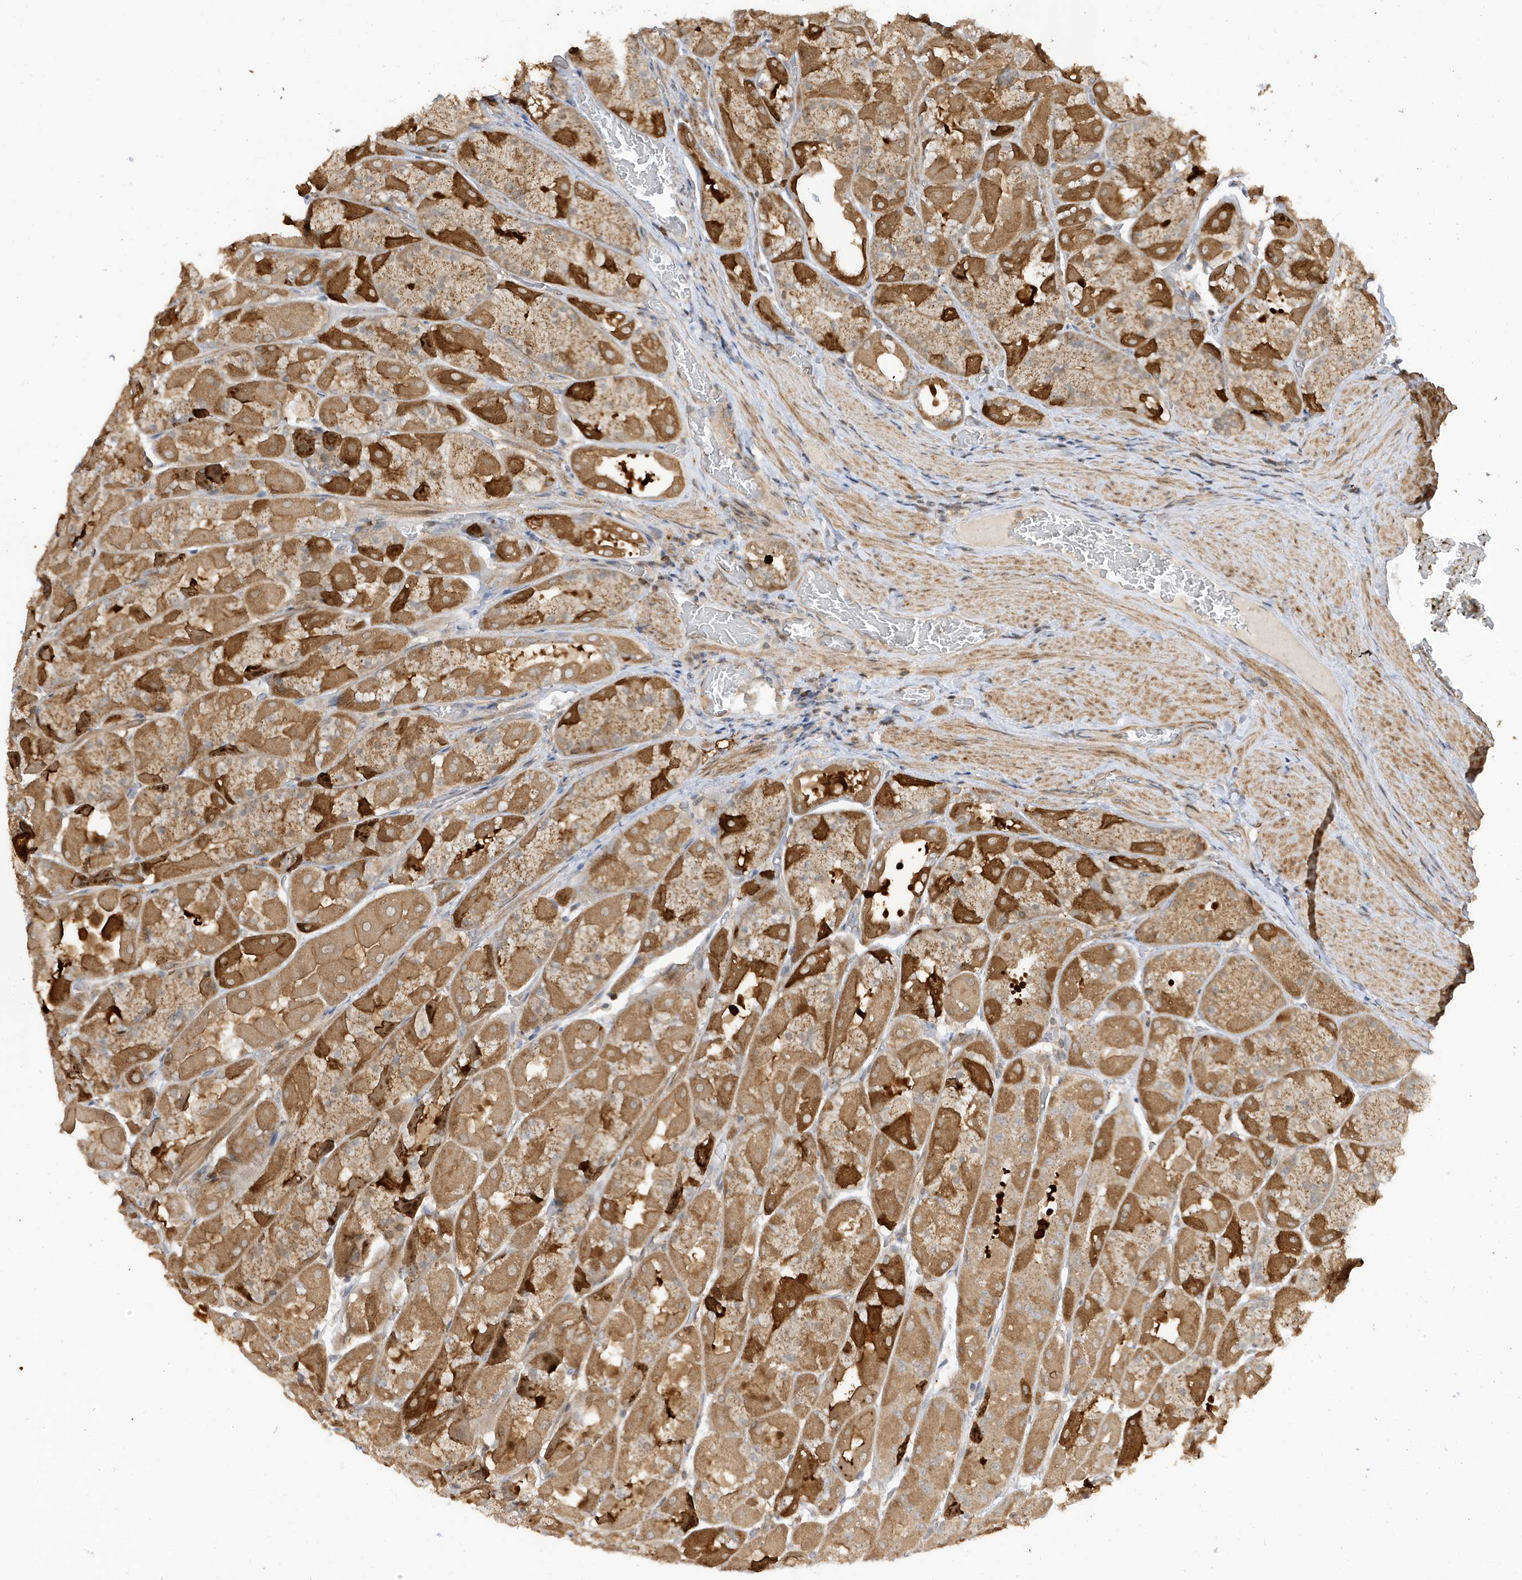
{"staining": {"intensity": "moderate", "quantity": ">75%", "location": "cytoplasmic/membranous"}, "tissue": "stomach", "cell_type": "Glandular cells", "image_type": "normal", "snomed": [{"axis": "morphology", "description": "Normal tissue, NOS"}, {"axis": "topography", "description": "Stomach"}], "caption": "Immunohistochemical staining of benign stomach shows >75% levels of moderate cytoplasmic/membranous protein staining in about >75% of glandular cells. (brown staining indicates protein expression, while blue staining denotes nuclei).", "gene": "TAB3", "patient": {"sex": "female", "age": 61}}